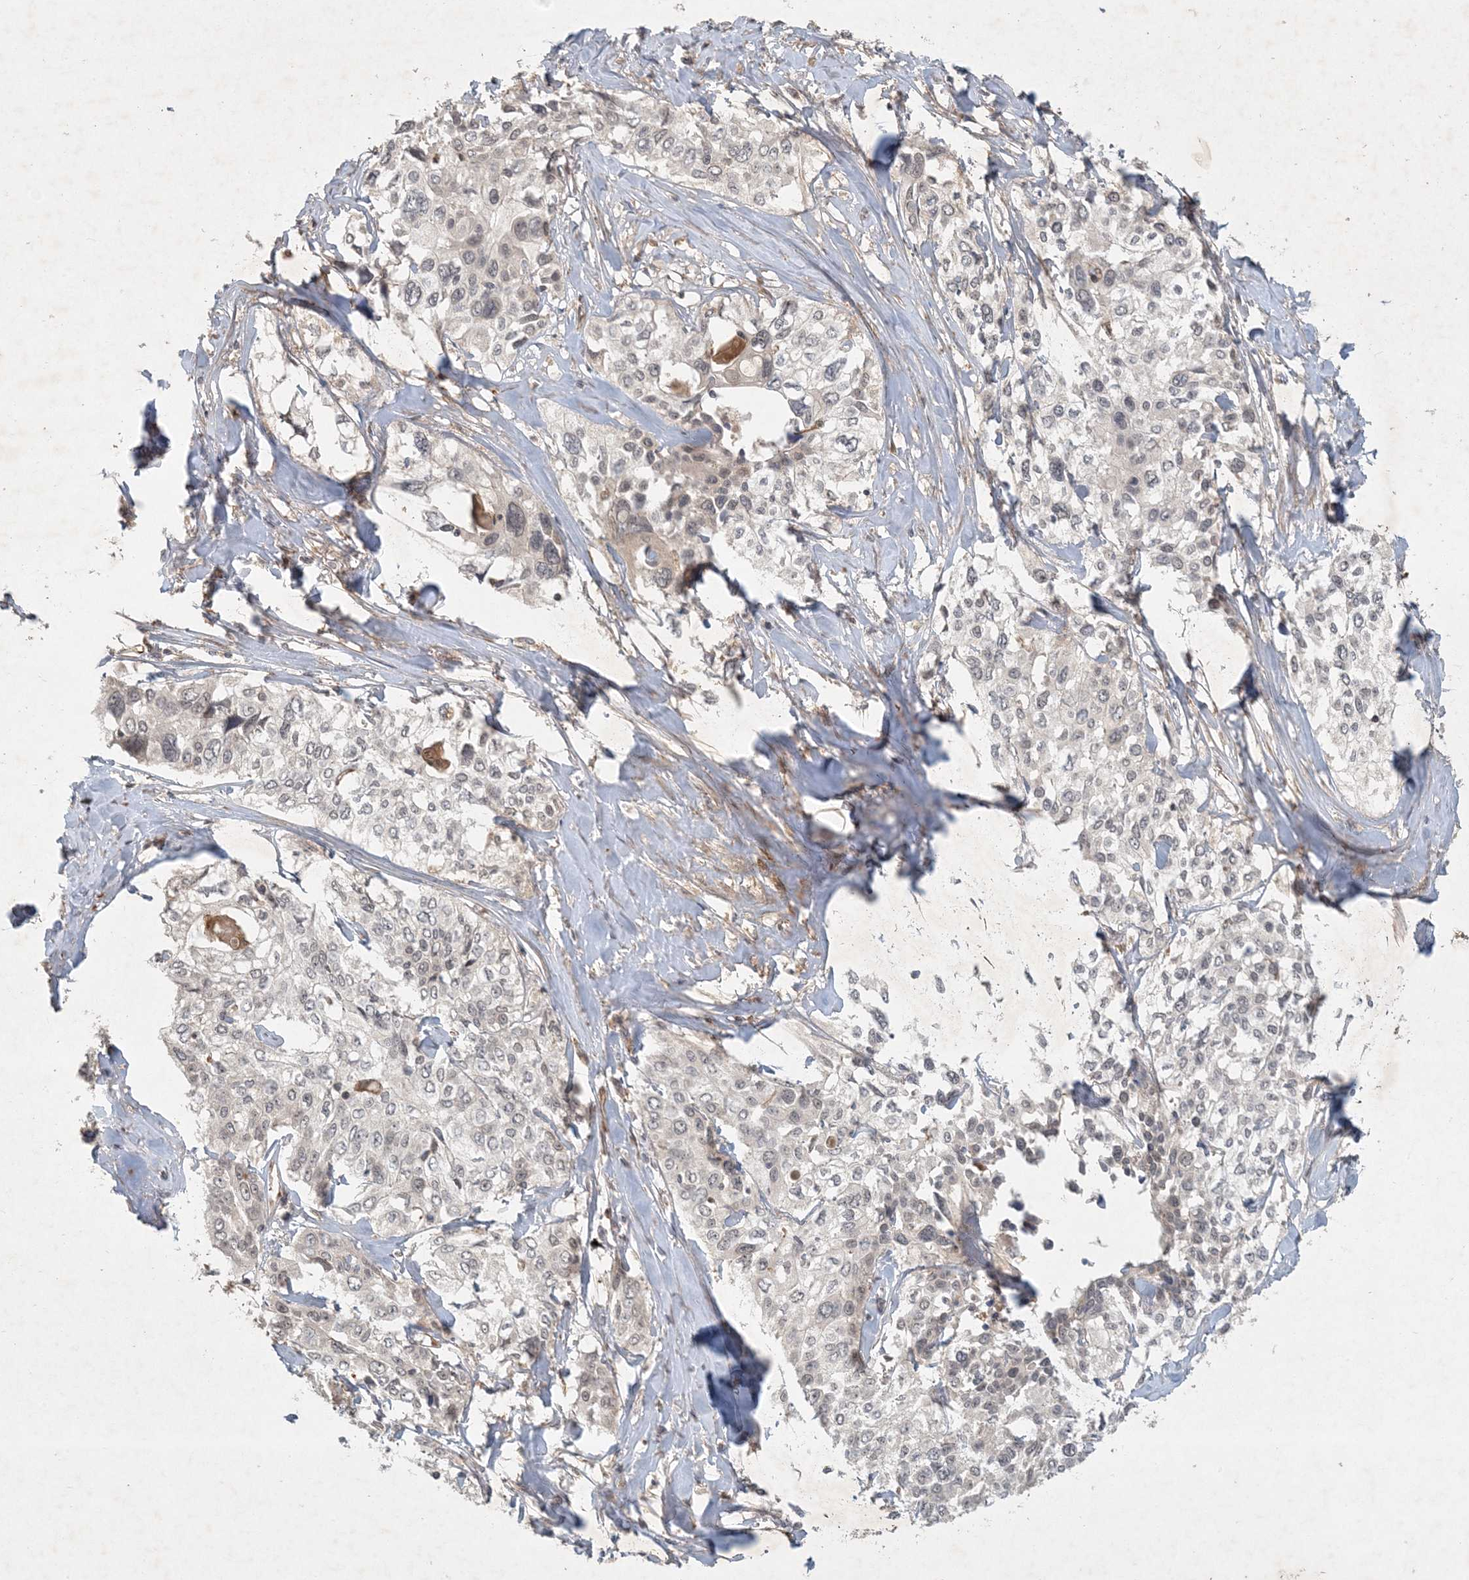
{"staining": {"intensity": "weak", "quantity": "<25%", "location": "cytoplasmic/membranous"}, "tissue": "cervical cancer", "cell_type": "Tumor cells", "image_type": "cancer", "snomed": [{"axis": "morphology", "description": "Squamous cell carcinoma, NOS"}, {"axis": "topography", "description": "Cervix"}], "caption": "This image is of squamous cell carcinoma (cervical) stained with IHC to label a protein in brown with the nuclei are counter-stained blue. There is no expression in tumor cells.", "gene": "ZCCHC4", "patient": {"sex": "female", "age": 31}}